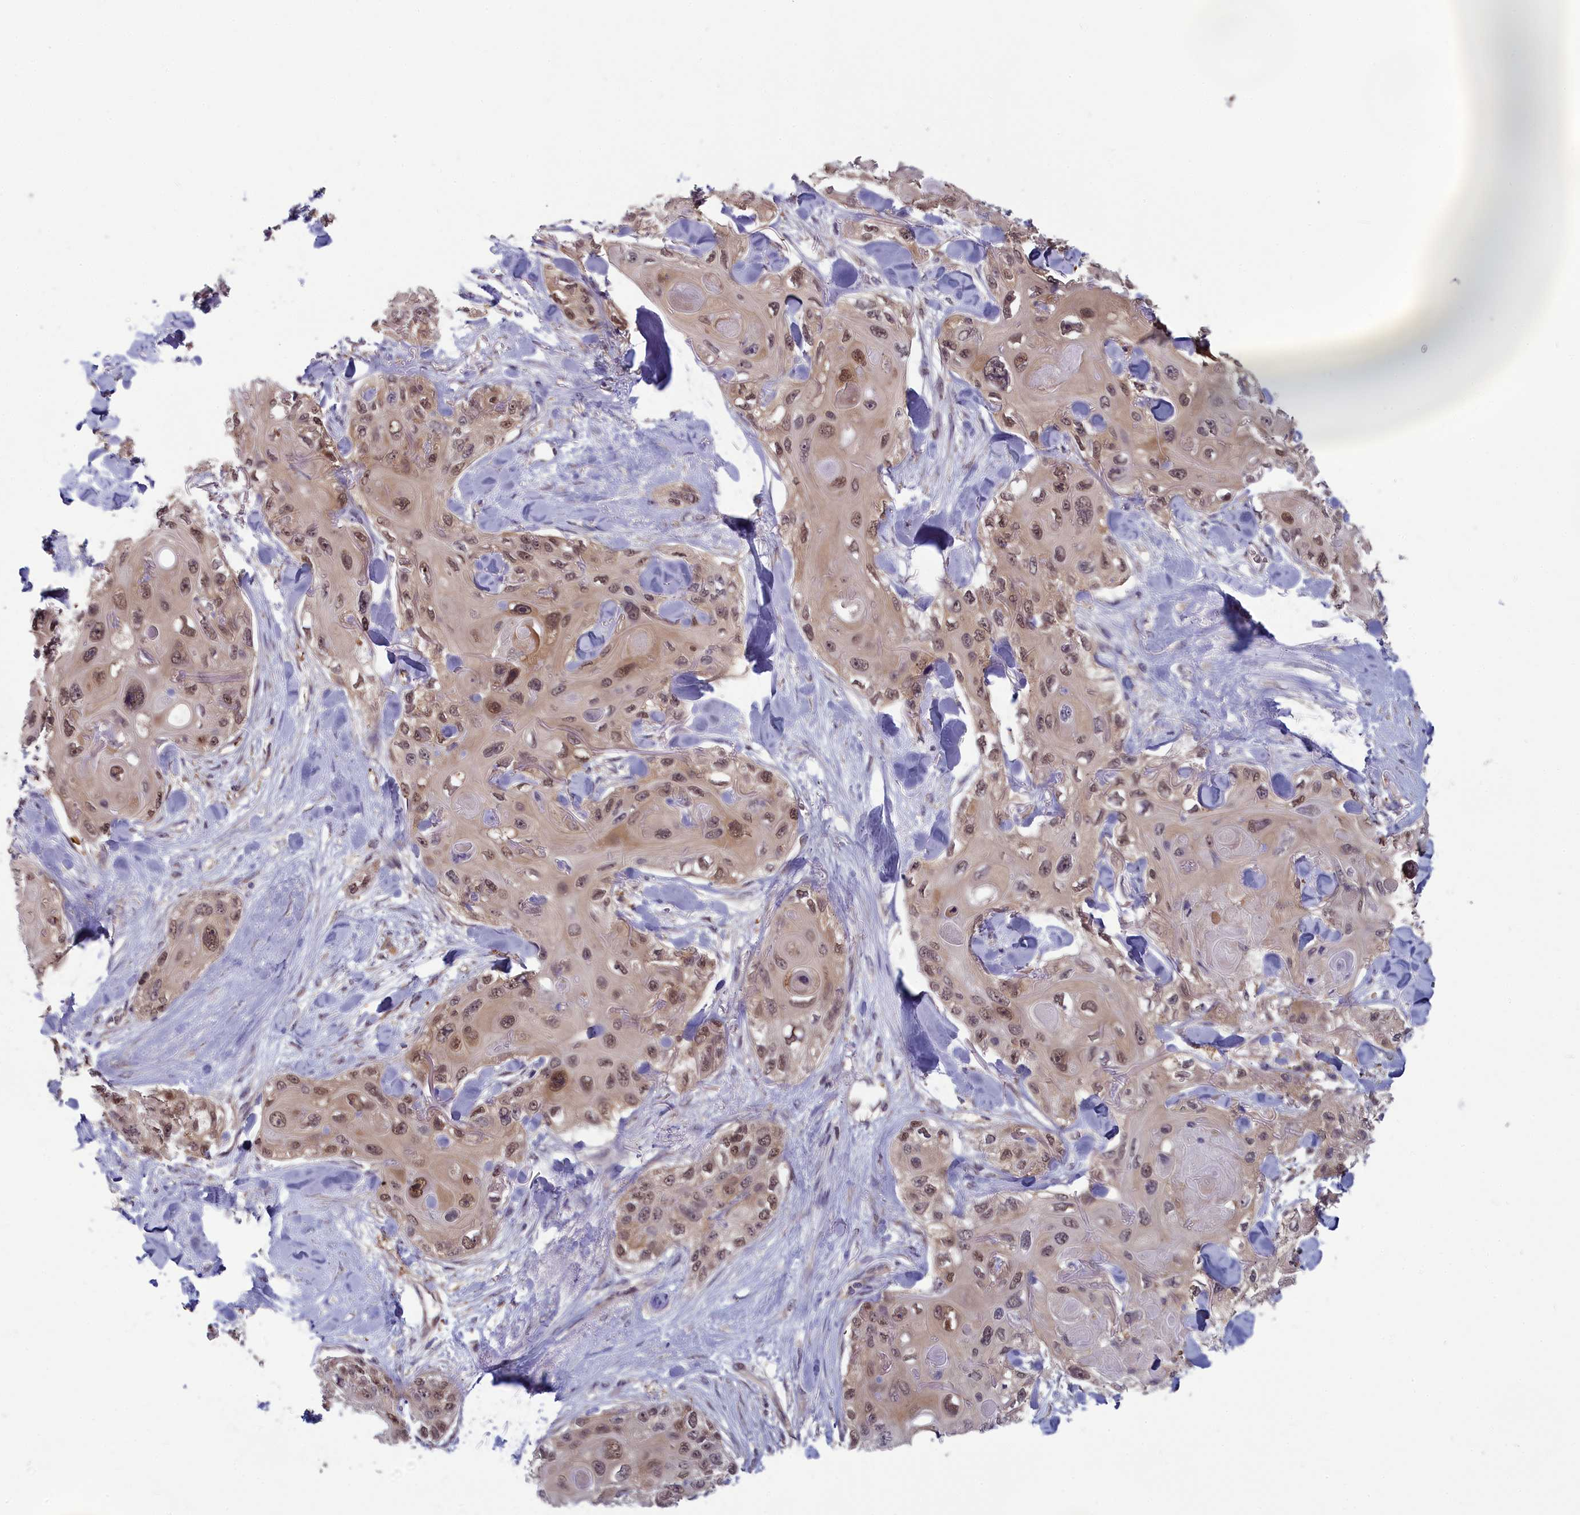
{"staining": {"intensity": "moderate", "quantity": ">75%", "location": "cytoplasmic/membranous,nuclear"}, "tissue": "skin cancer", "cell_type": "Tumor cells", "image_type": "cancer", "snomed": [{"axis": "morphology", "description": "Normal tissue, NOS"}, {"axis": "morphology", "description": "Squamous cell carcinoma, NOS"}, {"axis": "topography", "description": "Skin"}], "caption": "This is an image of immunohistochemistry staining of squamous cell carcinoma (skin), which shows moderate positivity in the cytoplasmic/membranous and nuclear of tumor cells.", "gene": "MRI1", "patient": {"sex": "male", "age": 72}}